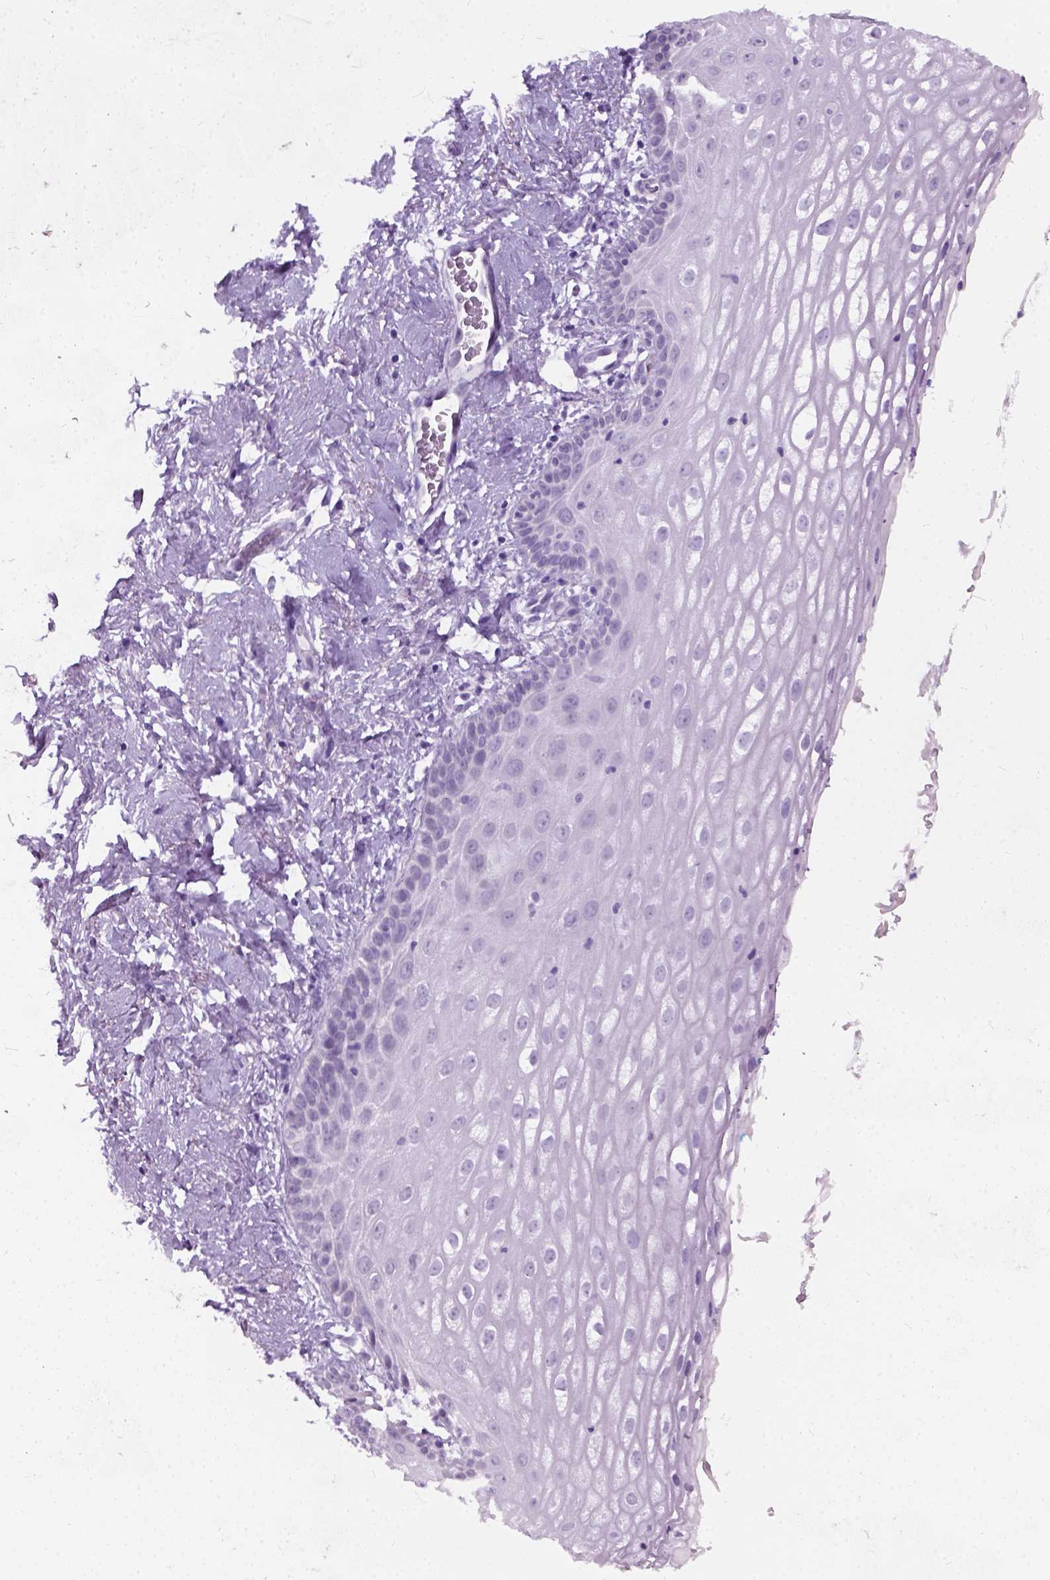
{"staining": {"intensity": "negative", "quantity": "none", "location": "none"}, "tissue": "vagina", "cell_type": "Squamous epithelial cells", "image_type": "normal", "snomed": [{"axis": "morphology", "description": "Normal tissue, NOS"}, {"axis": "morphology", "description": "Adenocarcinoma, NOS"}, {"axis": "topography", "description": "Rectum"}, {"axis": "topography", "description": "Vagina"}, {"axis": "topography", "description": "Peripheral nerve tissue"}], "caption": "A photomicrograph of human vagina is negative for staining in squamous epithelial cells. Brightfield microscopy of immunohistochemistry stained with DAB (brown) and hematoxylin (blue), captured at high magnification.", "gene": "AXDND1", "patient": {"sex": "female", "age": 71}}